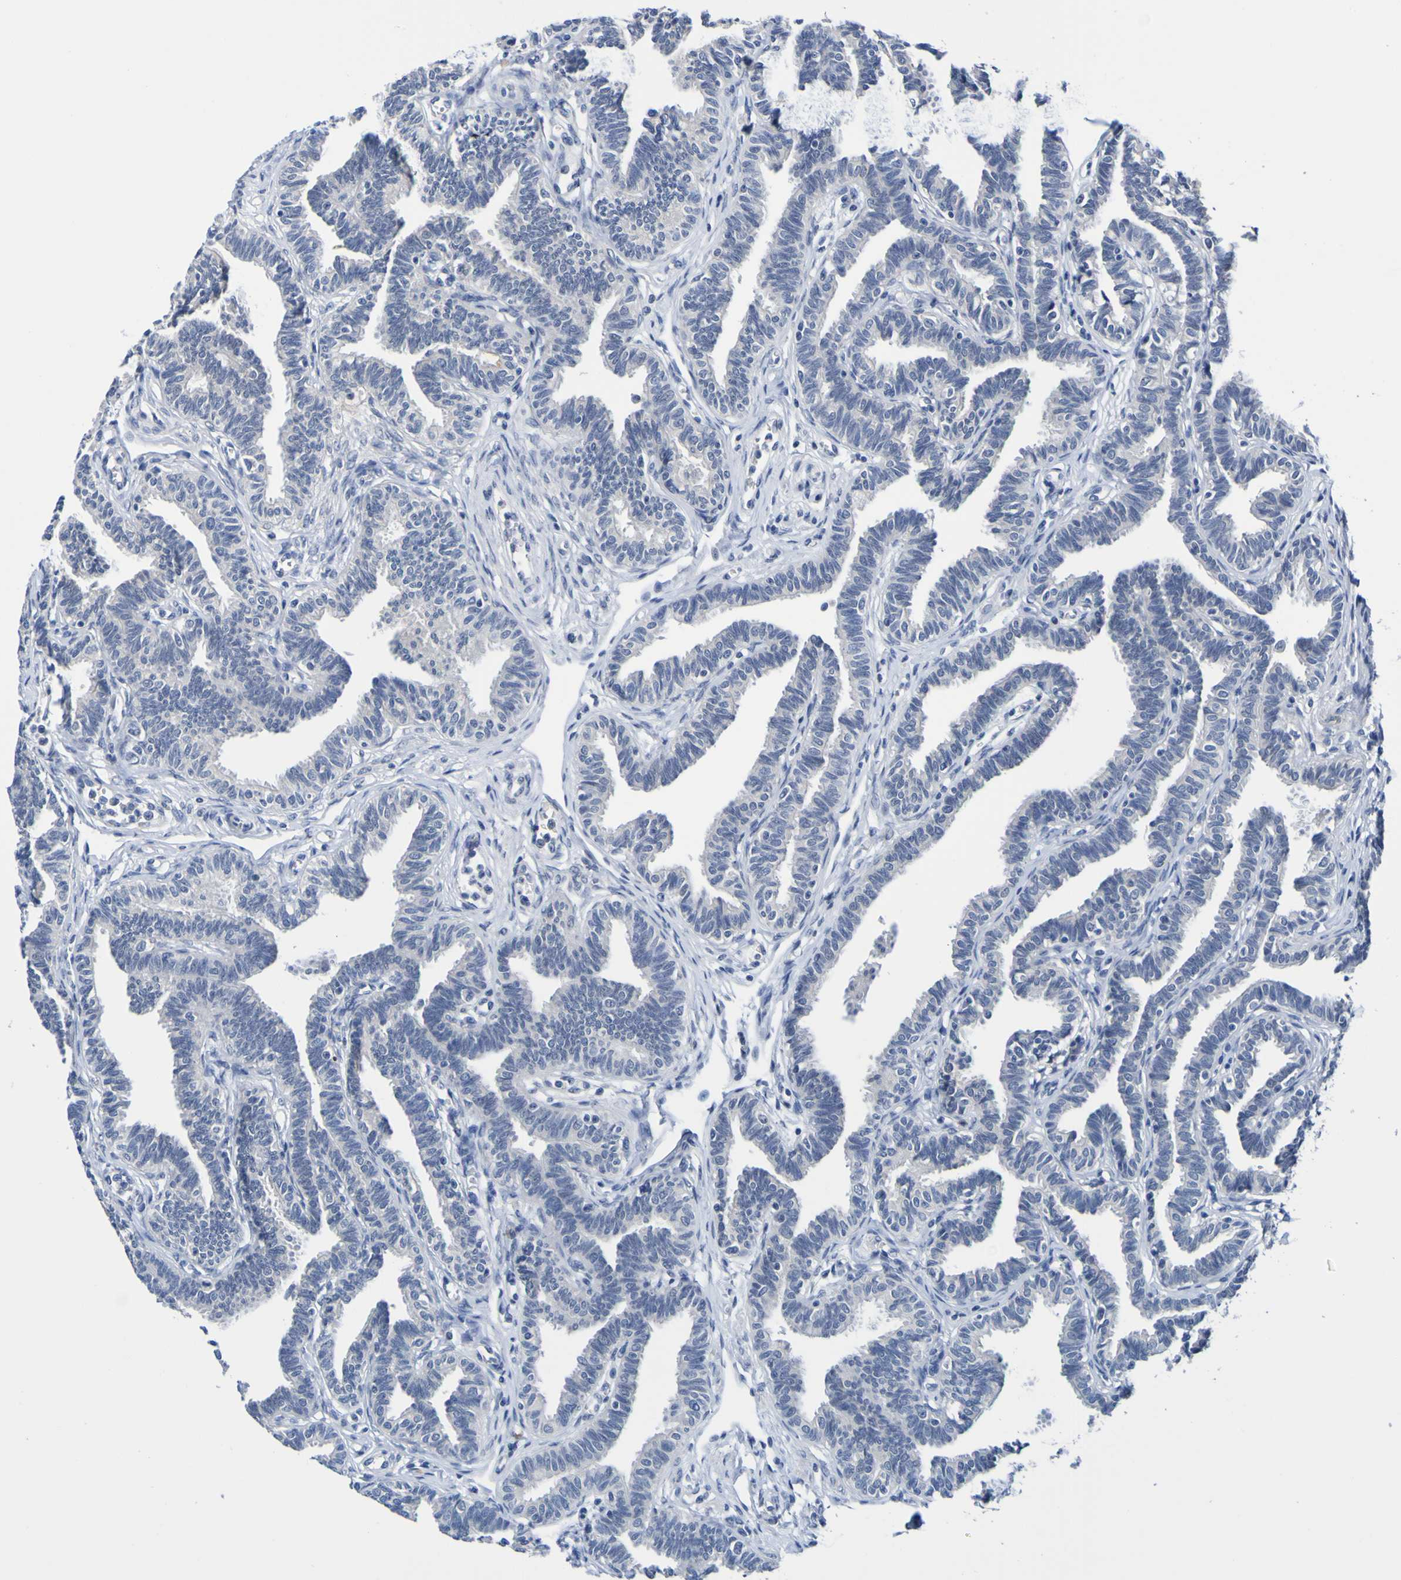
{"staining": {"intensity": "negative", "quantity": "none", "location": "none"}, "tissue": "fallopian tube", "cell_type": "Glandular cells", "image_type": "normal", "snomed": [{"axis": "morphology", "description": "Normal tissue, NOS"}, {"axis": "topography", "description": "Fallopian tube"}, {"axis": "topography", "description": "Ovary"}], "caption": "Immunohistochemistry (IHC) histopathology image of benign fallopian tube: human fallopian tube stained with DAB (3,3'-diaminobenzidine) displays no significant protein expression in glandular cells.", "gene": "VMA21", "patient": {"sex": "female", "age": 23}}